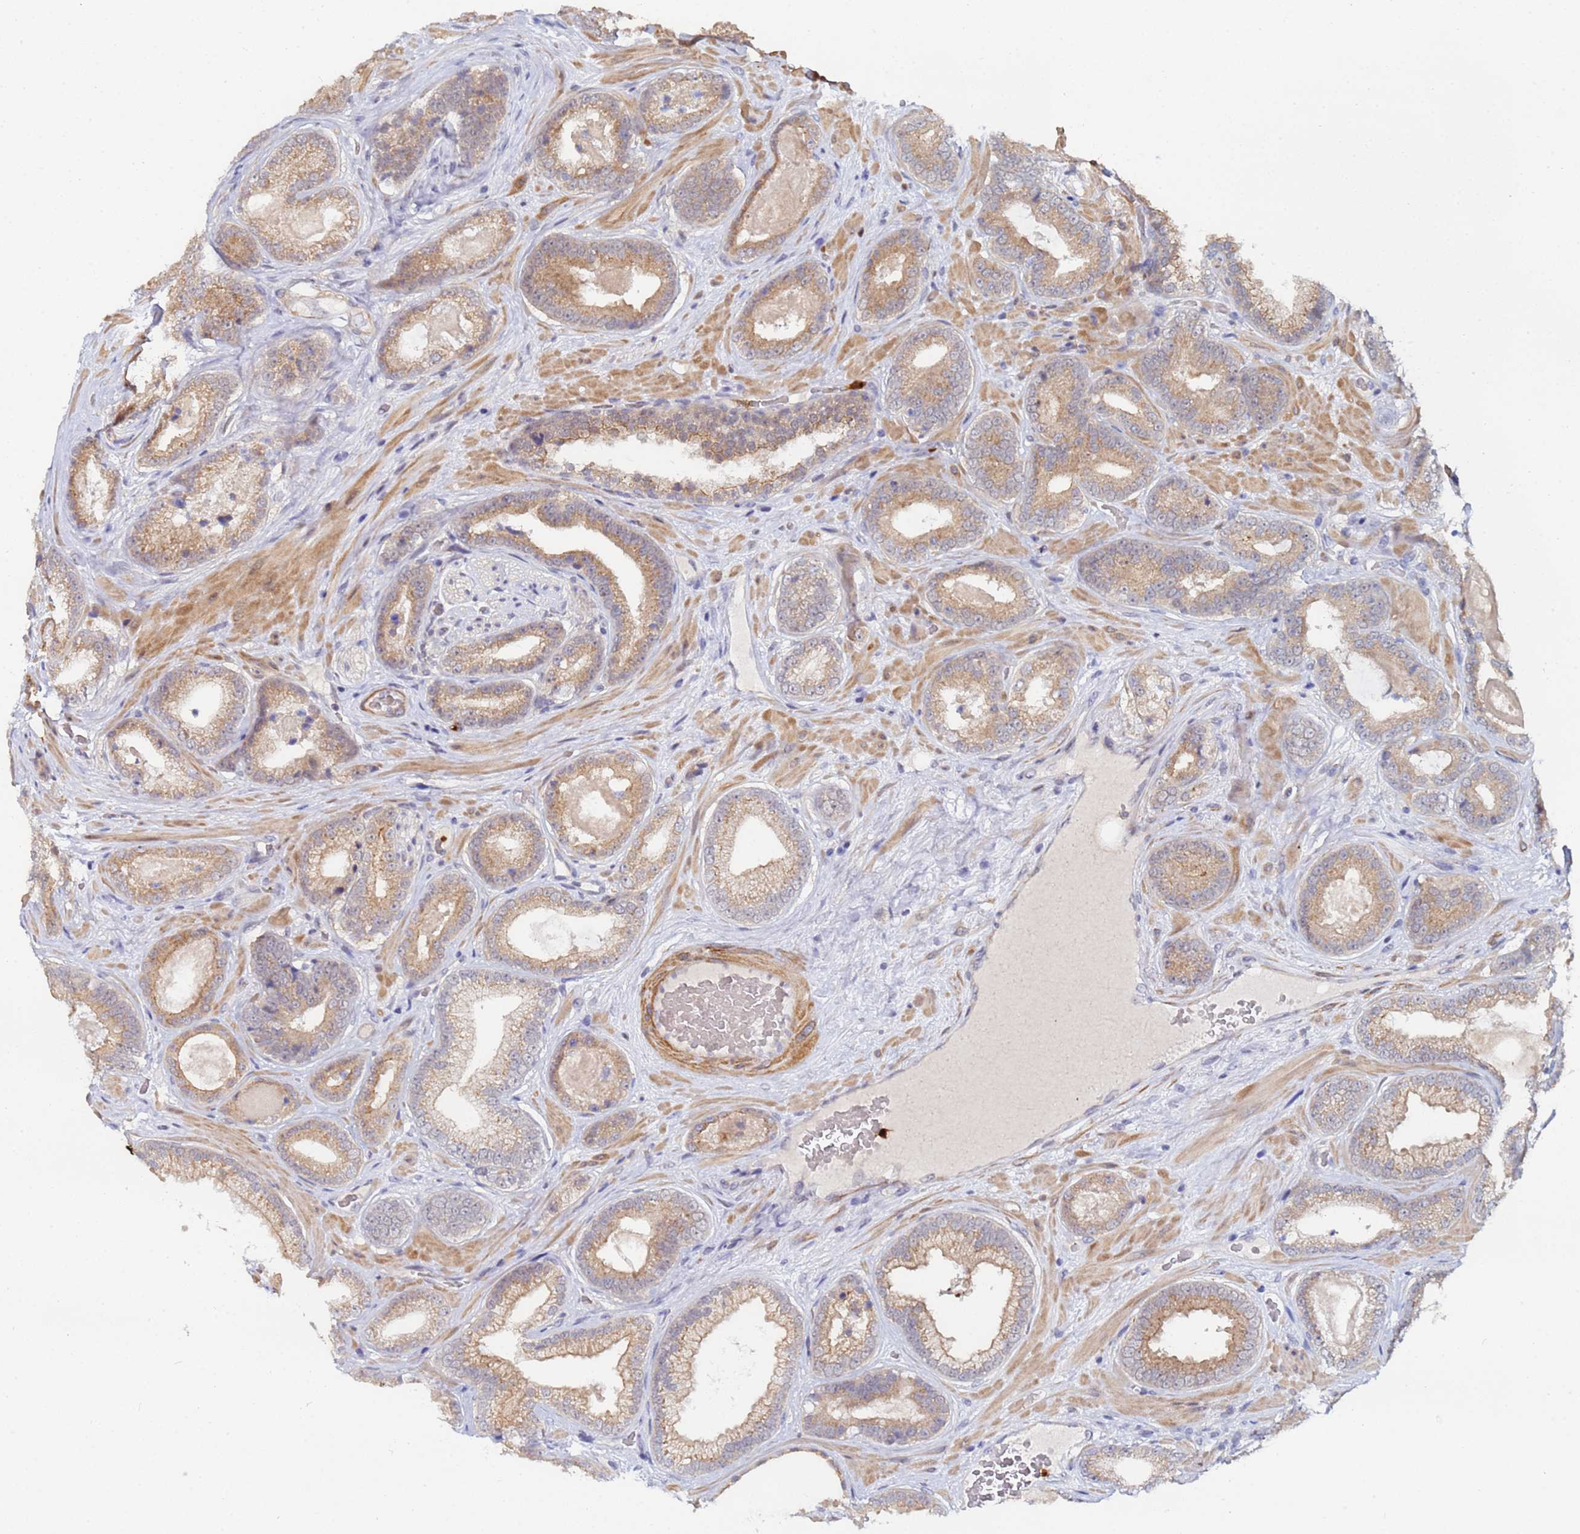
{"staining": {"intensity": "moderate", "quantity": ">75%", "location": "cytoplasmic/membranous"}, "tissue": "prostate cancer", "cell_type": "Tumor cells", "image_type": "cancer", "snomed": [{"axis": "morphology", "description": "Adenocarcinoma, Low grade"}, {"axis": "topography", "description": "Prostate"}], "caption": "Immunohistochemistry (IHC) staining of prostate adenocarcinoma (low-grade), which shows medium levels of moderate cytoplasmic/membranous expression in about >75% of tumor cells indicating moderate cytoplasmic/membranous protein expression. The staining was performed using DAB (brown) for protein detection and nuclei were counterstained in hematoxylin (blue).", "gene": "MTCL1", "patient": {"sex": "male", "age": 57}}